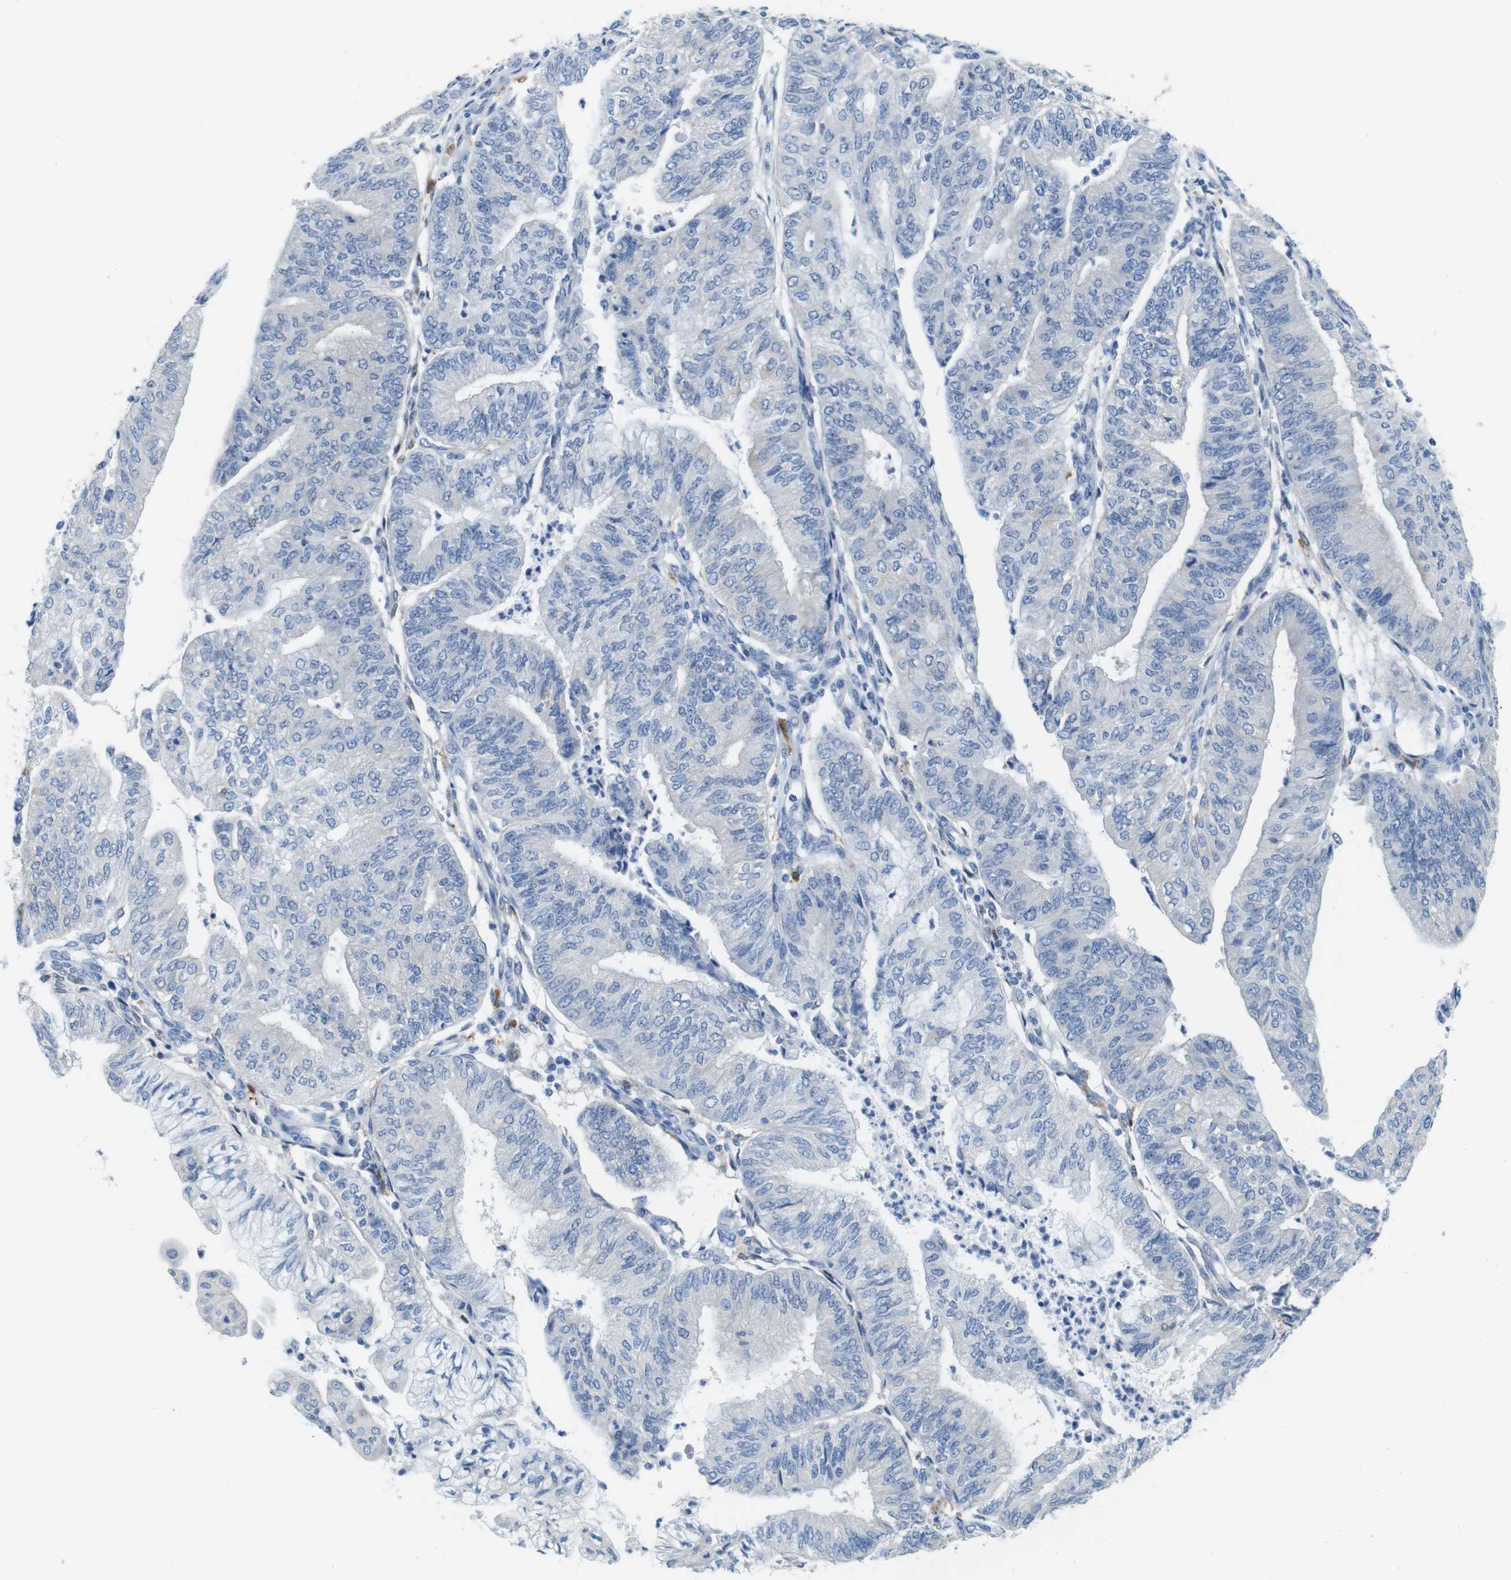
{"staining": {"intensity": "negative", "quantity": "none", "location": "none"}, "tissue": "endometrial cancer", "cell_type": "Tumor cells", "image_type": "cancer", "snomed": [{"axis": "morphology", "description": "Adenocarcinoma, NOS"}, {"axis": "topography", "description": "Endometrium"}], "caption": "Immunohistochemistry image of endometrial cancer stained for a protein (brown), which reveals no staining in tumor cells.", "gene": "C1orf210", "patient": {"sex": "female", "age": 59}}